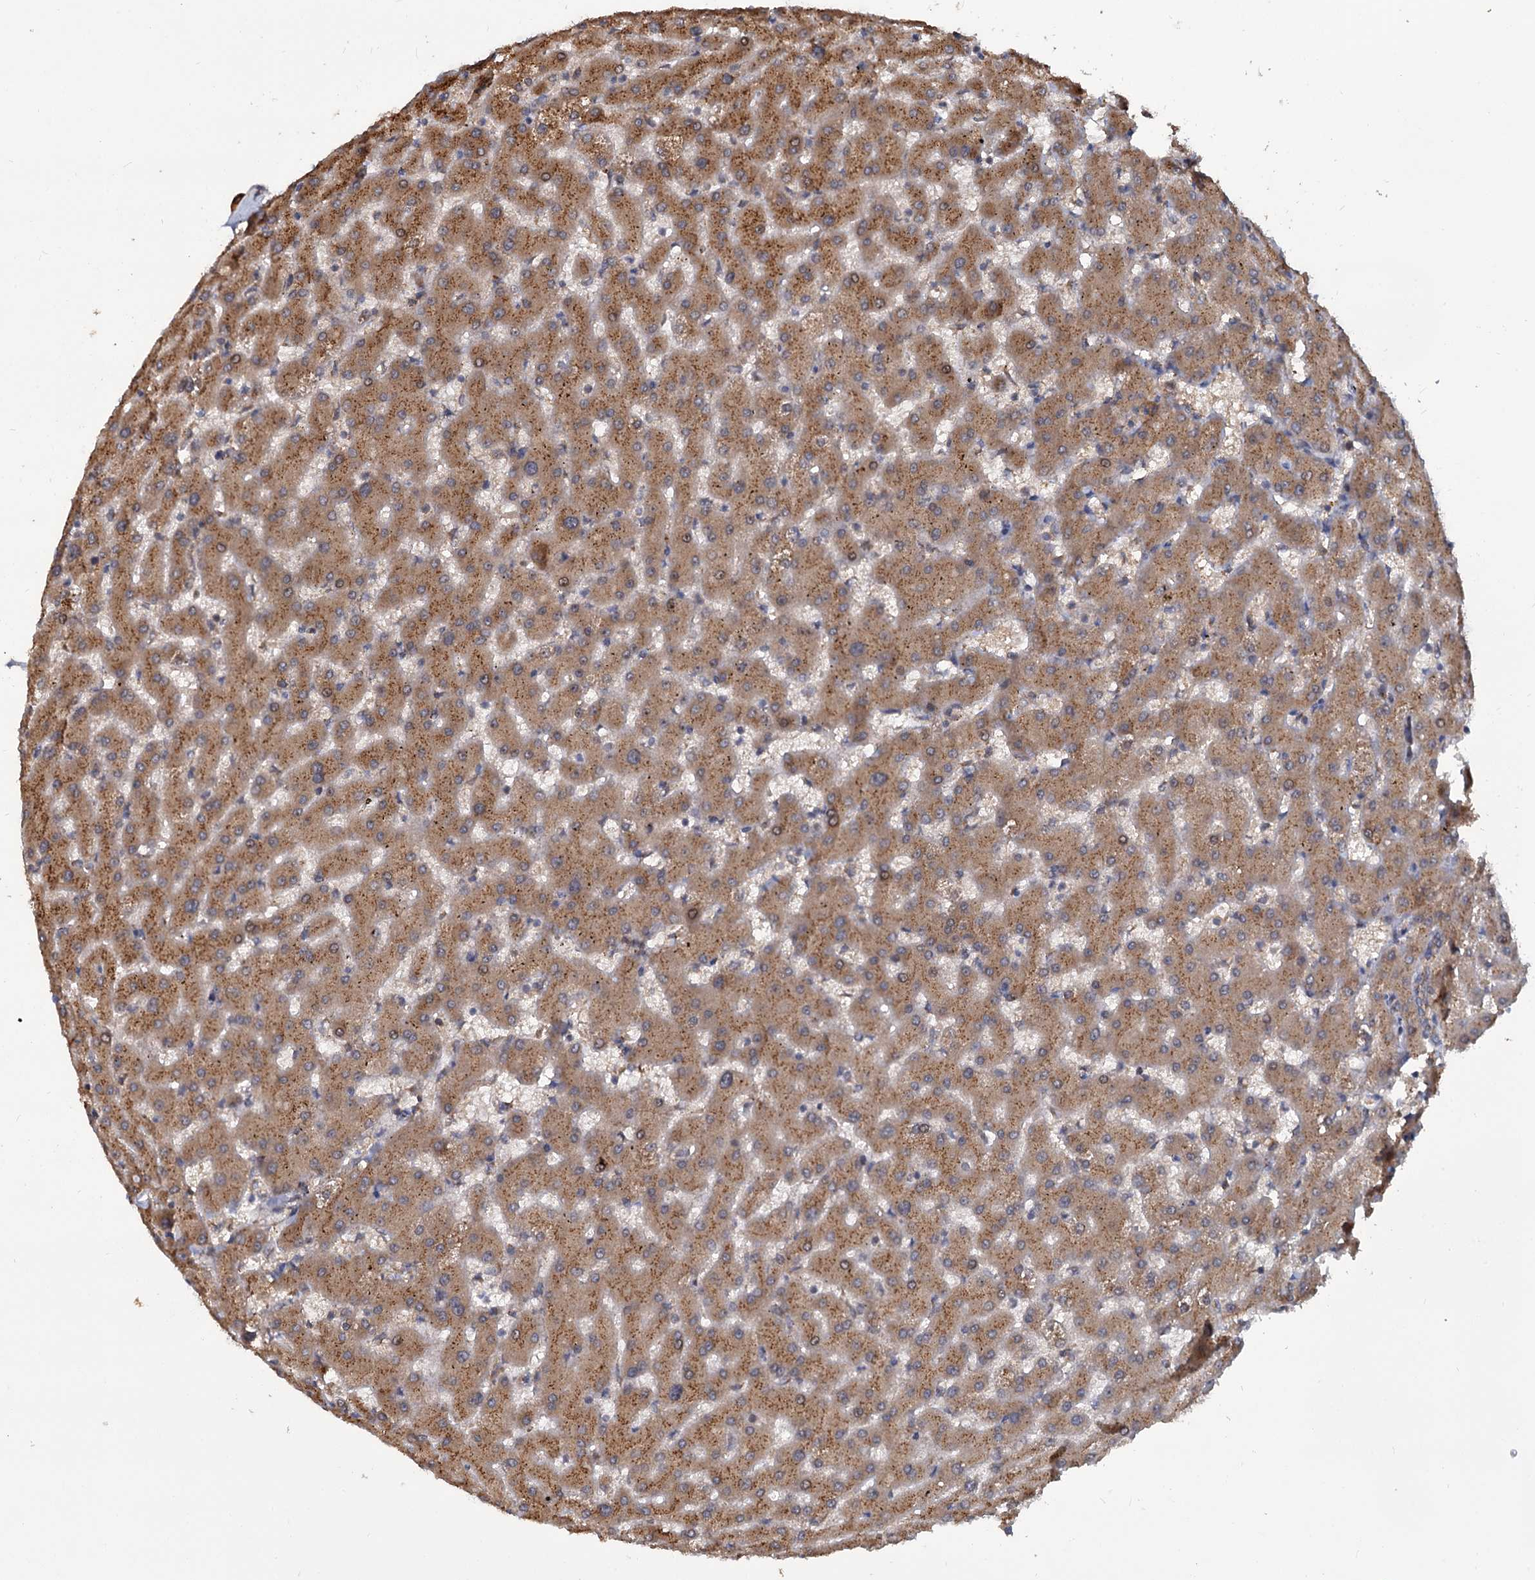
{"staining": {"intensity": "moderate", "quantity": ">75%", "location": "cytoplasmic/membranous"}, "tissue": "liver", "cell_type": "Cholangiocytes", "image_type": "normal", "snomed": [{"axis": "morphology", "description": "Normal tissue, NOS"}, {"axis": "topography", "description": "Liver"}], "caption": "A medium amount of moderate cytoplasmic/membranous staining is present in approximately >75% of cholangiocytes in normal liver. The protein of interest is shown in brown color, while the nuclei are stained blue.", "gene": "SAAL1", "patient": {"sex": "female", "age": 63}}